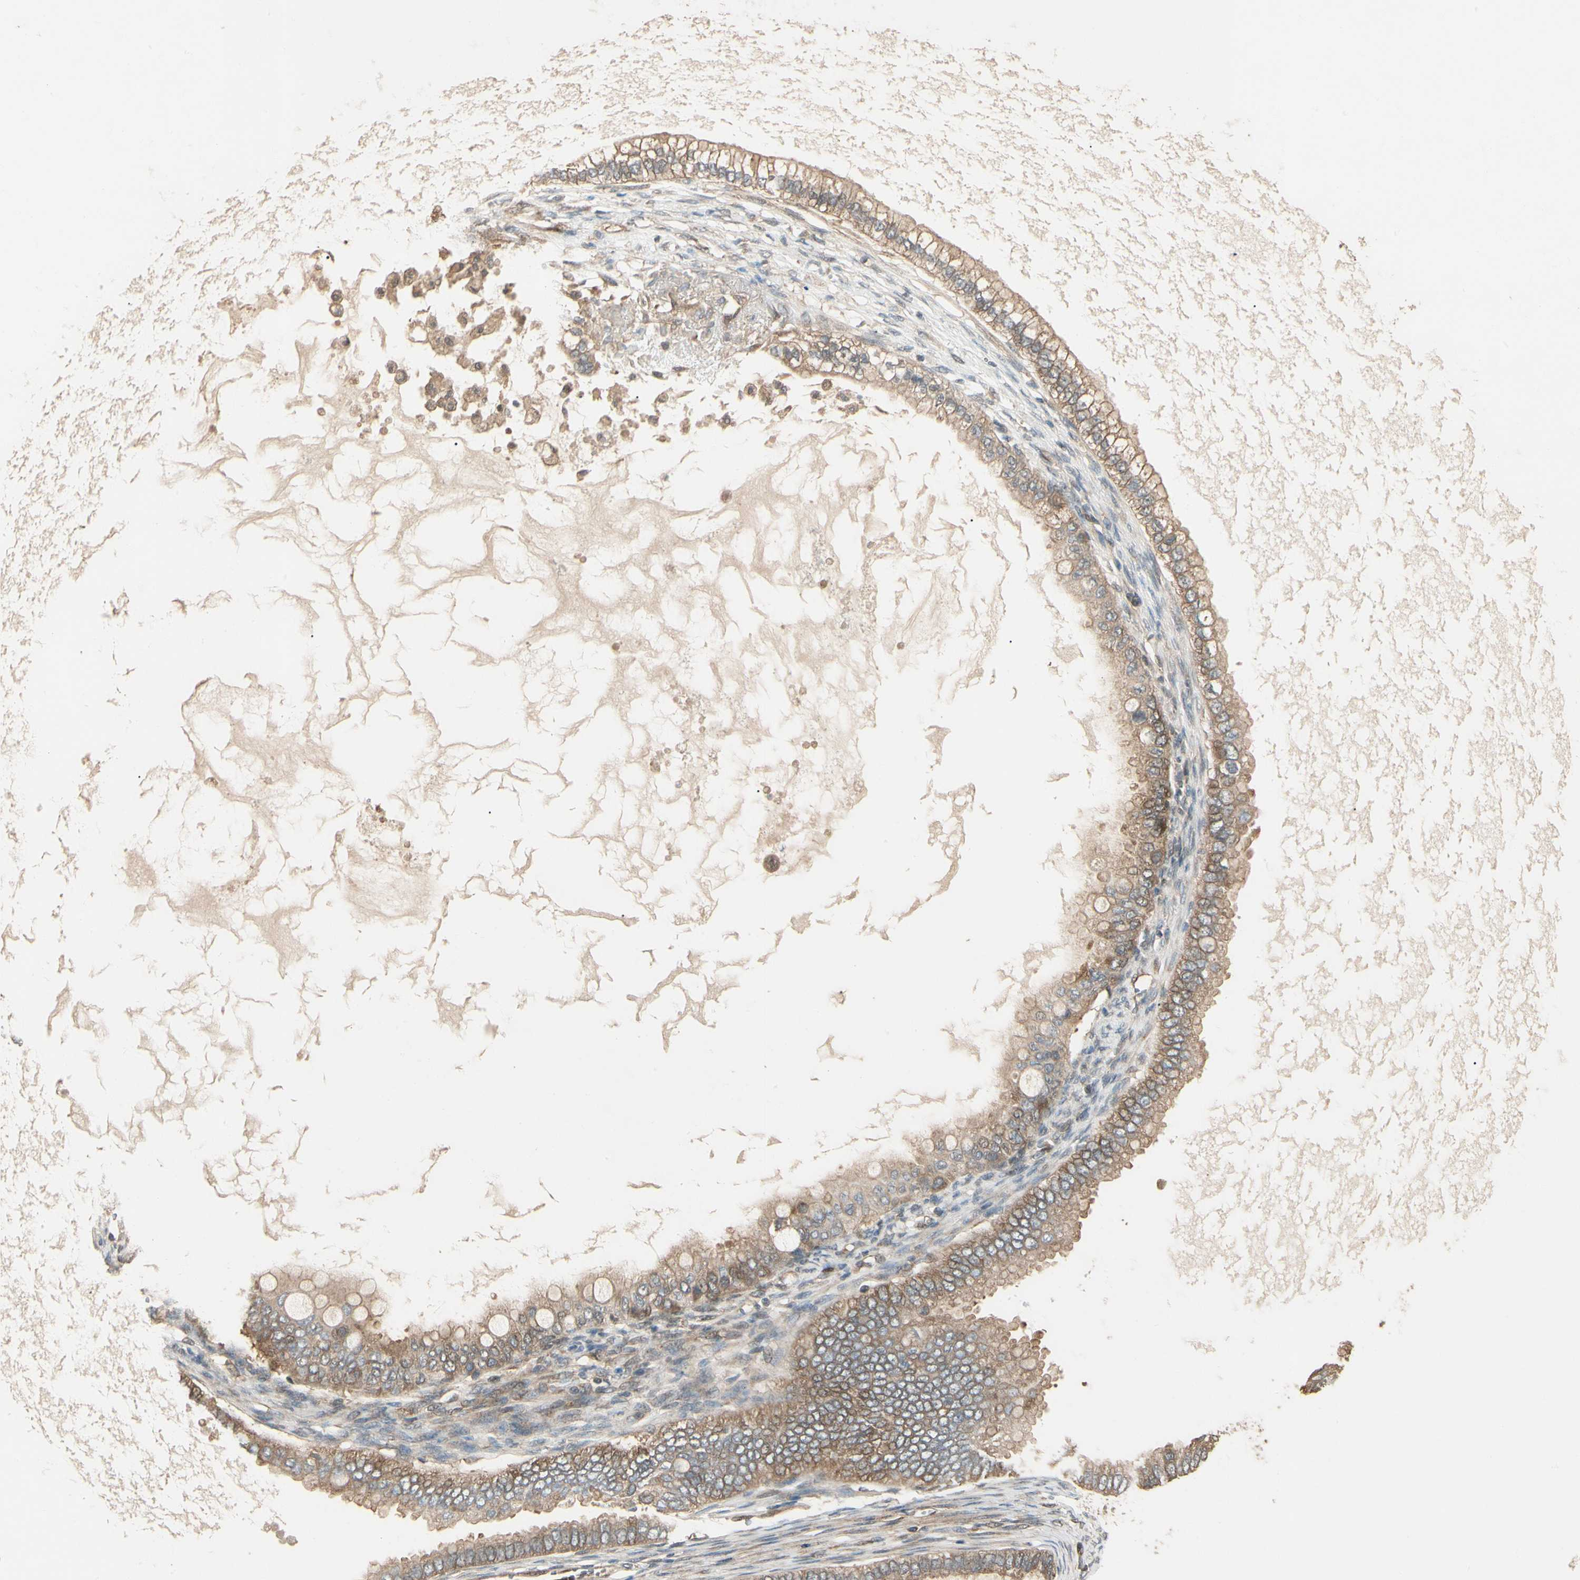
{"staining": {"intensity": "moderate", "quantity": ">75%", "location": "cytoplasmic/membranous"}, "tissue": "ovarian cancer", "cell_type": "Tumor cells", "image_type": "cancer", "snomed": [{"axis": "morphology", "description": "Cystadenocarcinoma, mucinous, NOS"}, {"axis": "topography", "description": "Ovary"}], "caption": "This micrograph reveals ovarian mucinous cystadenocarcinoma stained with immunohistochemistry to label a protein in brown. The cytoplasmic/membranous of tumor cells show moderate positivity for the protein. Nuclei are counter-stained blue.", "gene": "CCT7", "patient": {"sex": "female", "age": 80}}